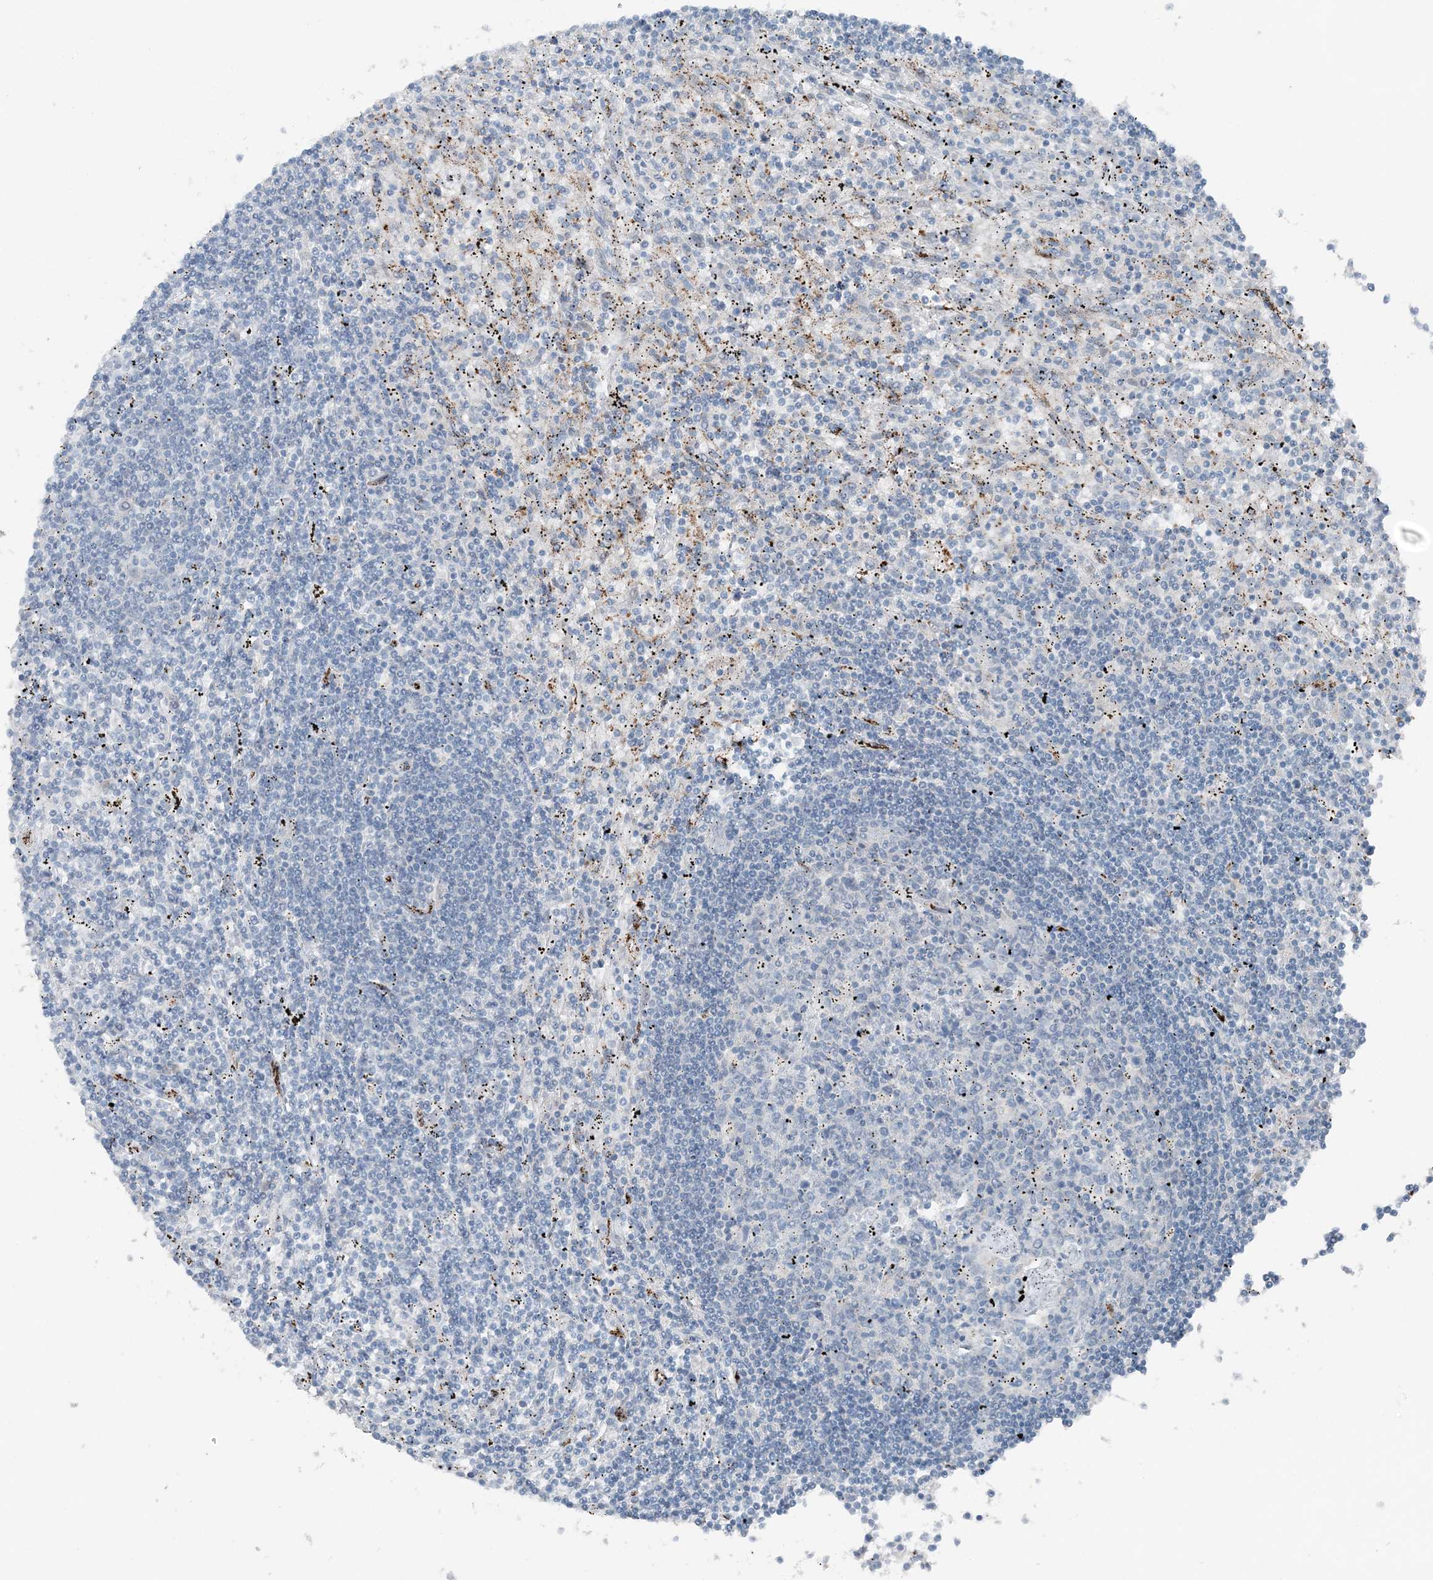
{"staining": {"intensity": "negative", "quantity": "none", "location": "none"}, "tissue": "lymphoma", "cell_type": "Tumor cells", "image_type": "cancer", "snomed": [{"axis": "morphology", "description": "Malignant lymphoma, non-Hodgkin's type, Low grade"}, {"axis": "topography", "description": "Spleen"}], "caption": "Tumor cells are negative for protein expression in human low-grade malignant lymphoma, non-Hodgkin's type.", "gene": "ELOVL7", "patient": {"sex": "male", "age": 76}}